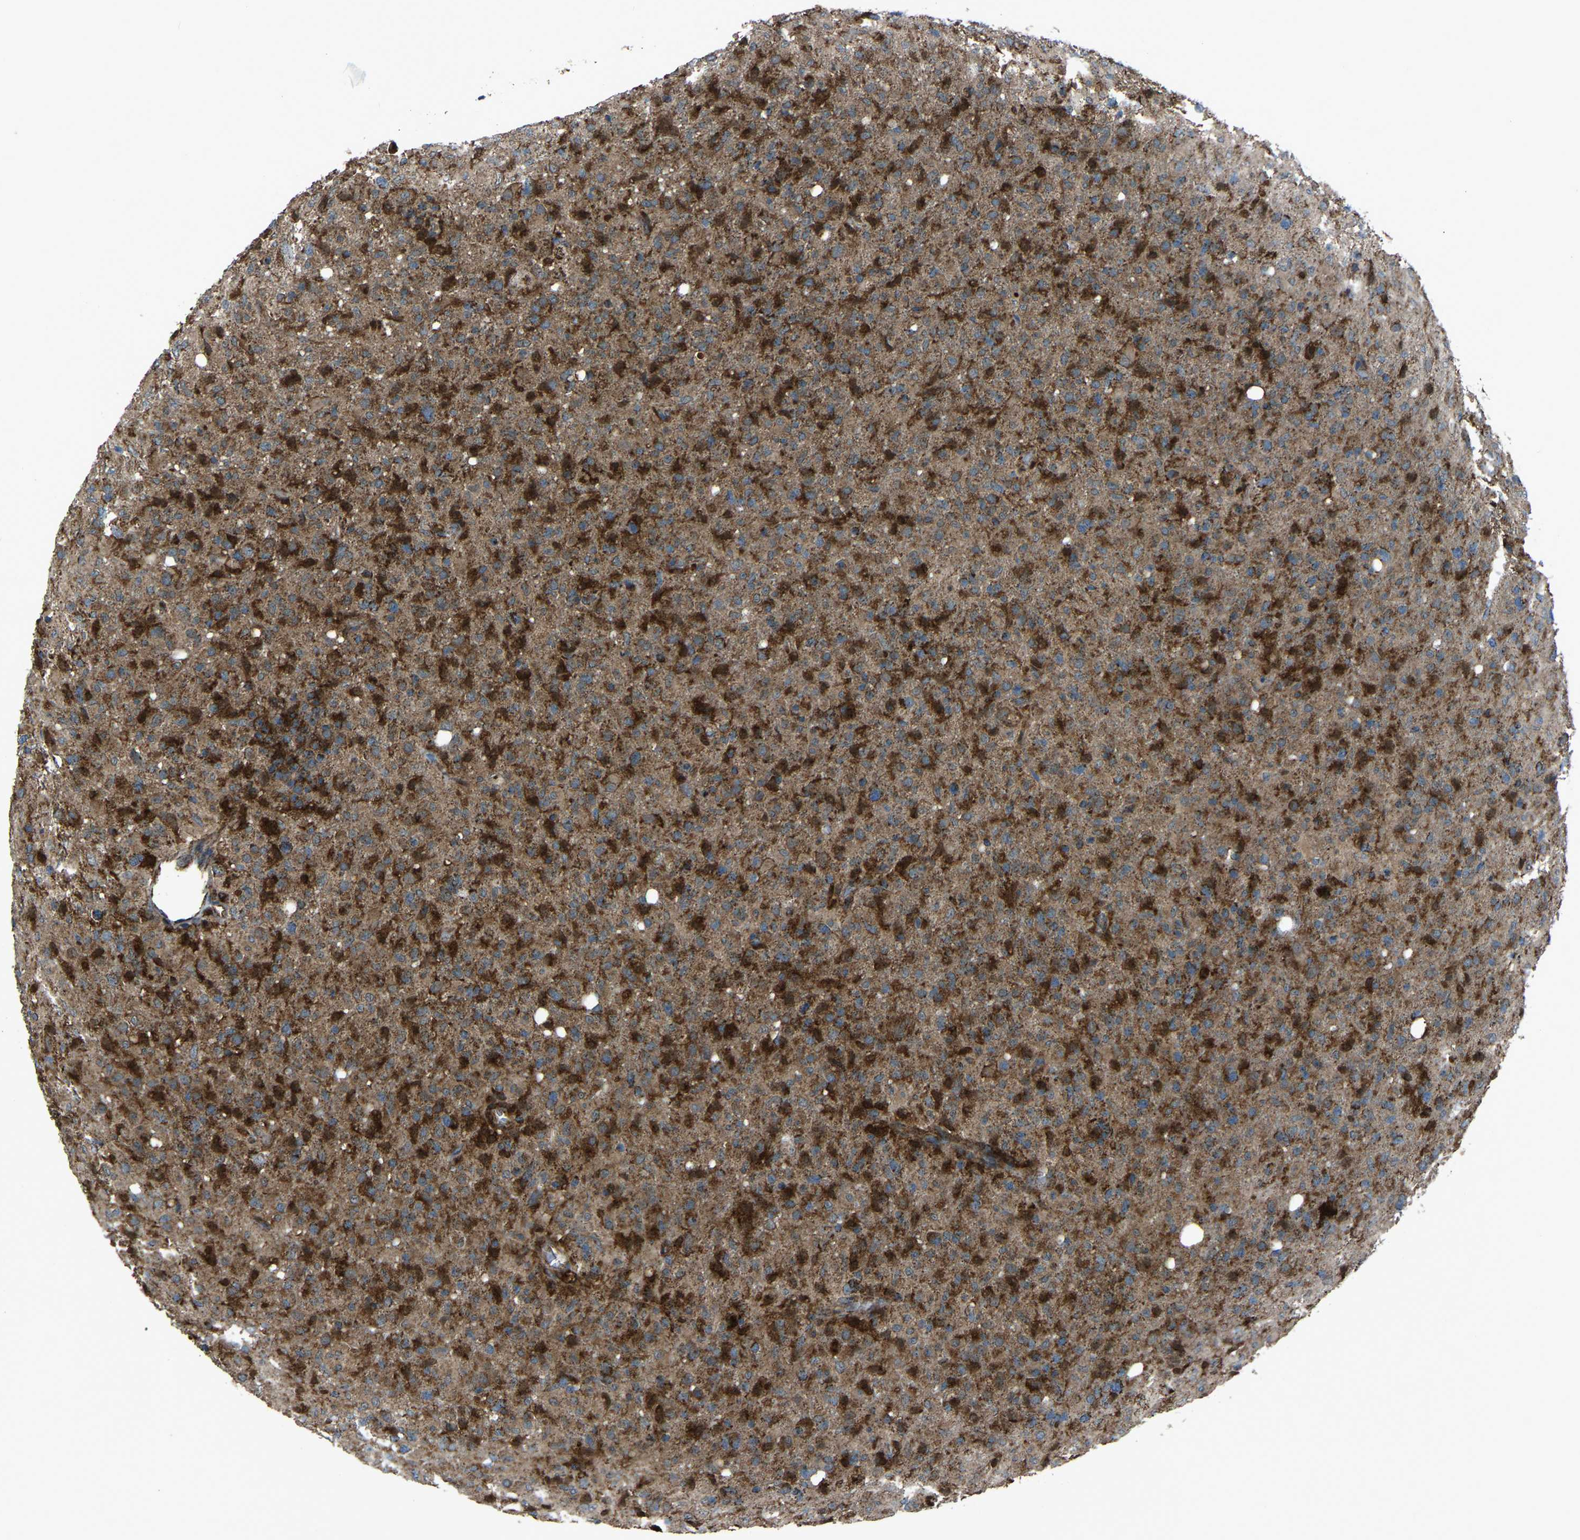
{"staining": {"intensity": "strong", "quantity": ">75%", "location": "cytoplasmic/membranous"}, "tissue": "glioma", "cell_type": "Tumor cells", "image_type": "cancer", "snomed": [{"axis": "morphology", "description": "Glioma, malignant, High grade"}, {"axis": "topography", "description": "Brain"}], "caption": "A brown stain shows strong cytoplasmic/membranous expression of a protein in glioma tumor cells.", "gene": "AKR1A1", "patient": {"sex": "female", "age": 57}}